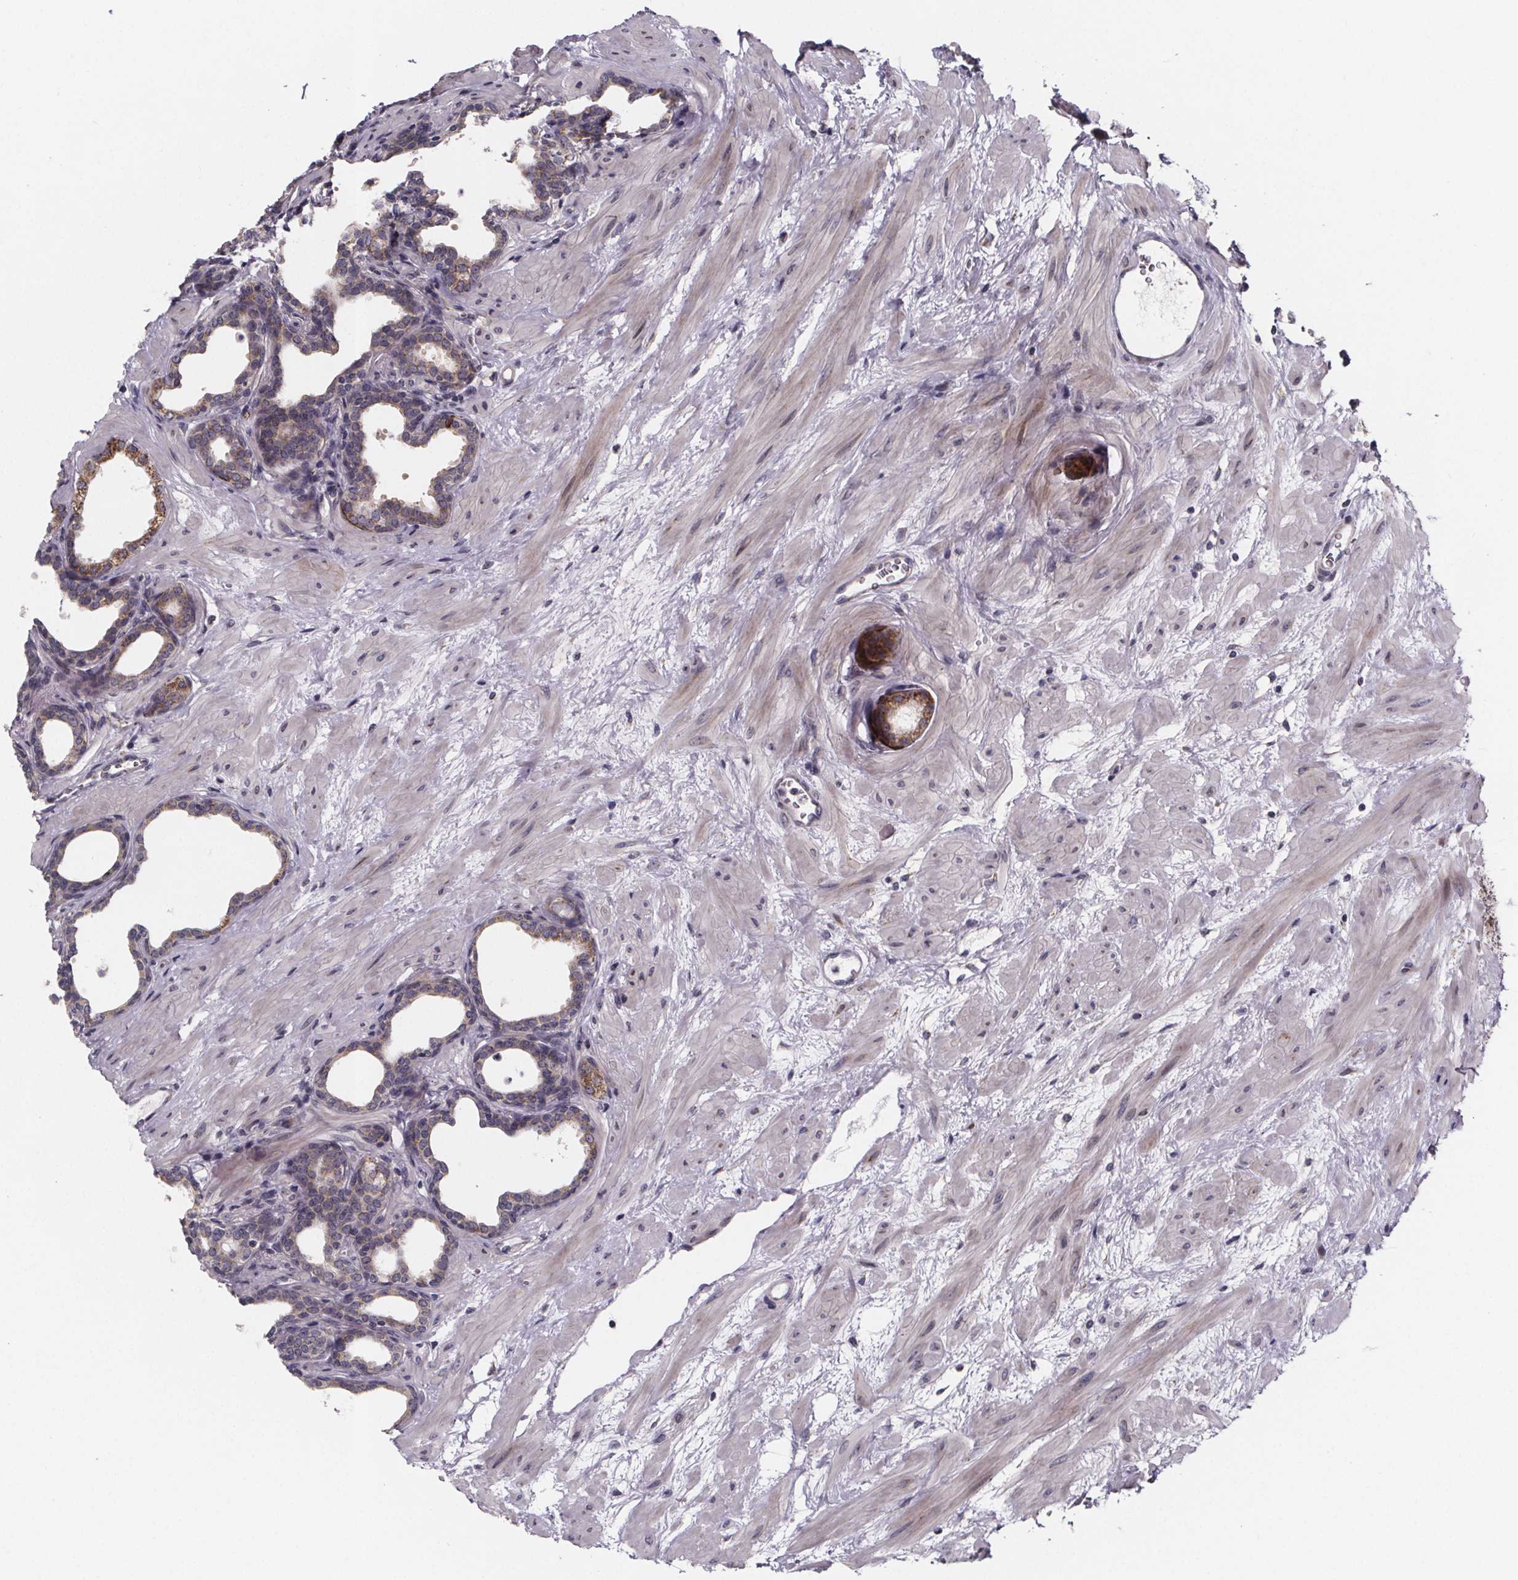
{"staining": {"intensity": "moderate", "quantity": "25%-75%", "location": "cytoplasmic/membranous"}, "tissue": "prostate", "cell_type": "Glandular cells", "image_type": "normal", "snomed": [{"axis": "morphology", "description": "Normal tissue, NOS"}, {"axis": "topography", "description": "Prostate"}], "caption": "DAB (3,3'-diaminobenzidine) immunohistochemical staining of benign prostate reveals moderate cytoplasmic/membranous protein staining in about 25%-75% of glandular cells.", "gene": "NDST1", "patient": {"sex": "male", "age": 37}}